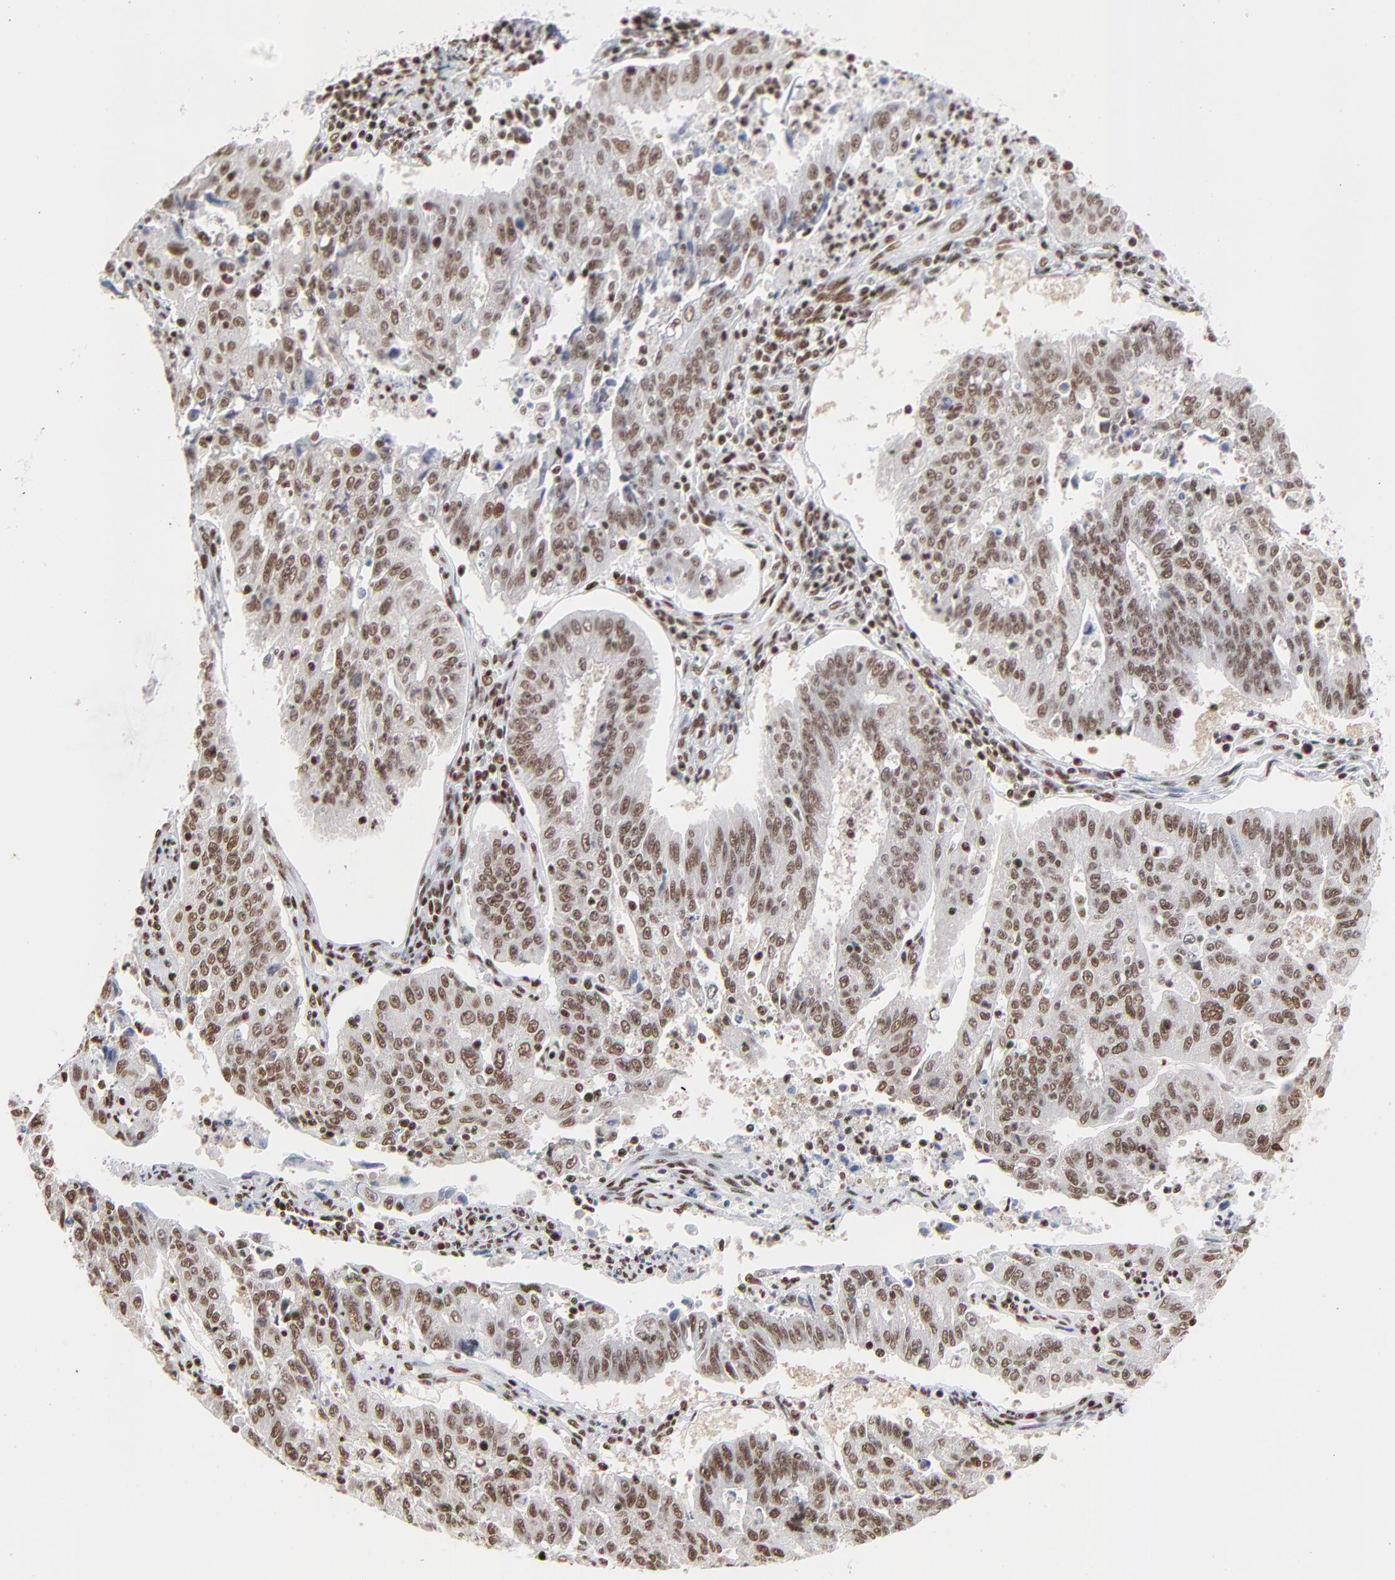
{"staining": {"intensity": "strong", "quantity": ">75%", "location": "nuclear"}, "tissue": "endometrial cancer", "cell_type": "Tumor cells", "image_type": "cancer", "snomed": [{"axis": "morphology", "description": "Adenocarcinoma, NOS"}, {"axis": "topography", "description": "Endometrium"}], "caption": "The immunohistochemical stain shows strong nuclear staining in tumor cells of endometrial cancer tissue.", "gene": "CREB1", "patient": {"sex": "female", "age": 42}}